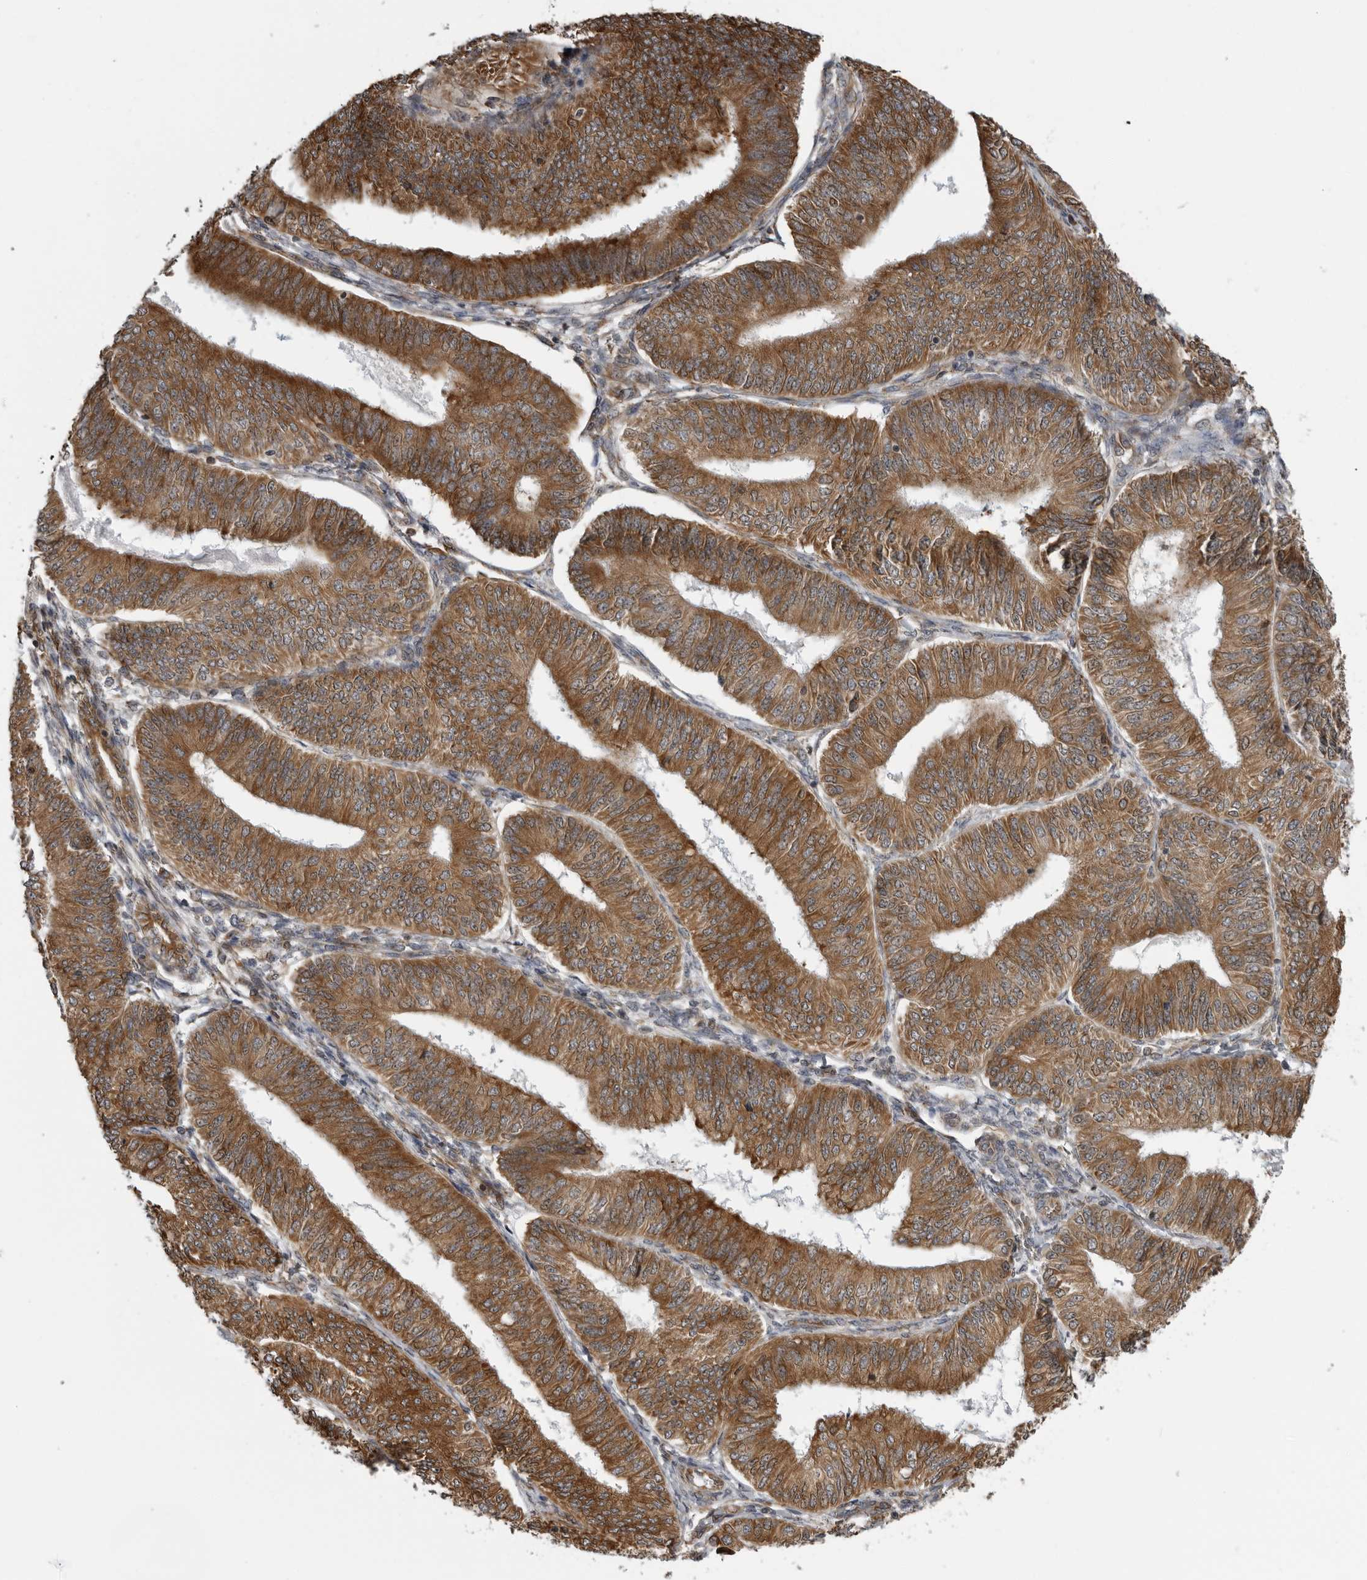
{"staining": {"intensity": "strong", "quantity": ">75%", "location": "cytoplasmic/membranous"}, "tissue": "endometrial cancer", "cell_type": "Tumor cells", "image_type": "cancer", "snomed": [{"axis": "morphology", "description": "Adenocarcinoma, NOS"}, {"axis": "topography", "description": "Endometrium"}], "caption": "Protein expression analysis of human endometrial cancer reveals strong cytoplasmic/membranous positivity in about >75% of tumor cells.", "gene": "ALPK2", "patient": {"sex": "female", "age": 58}}